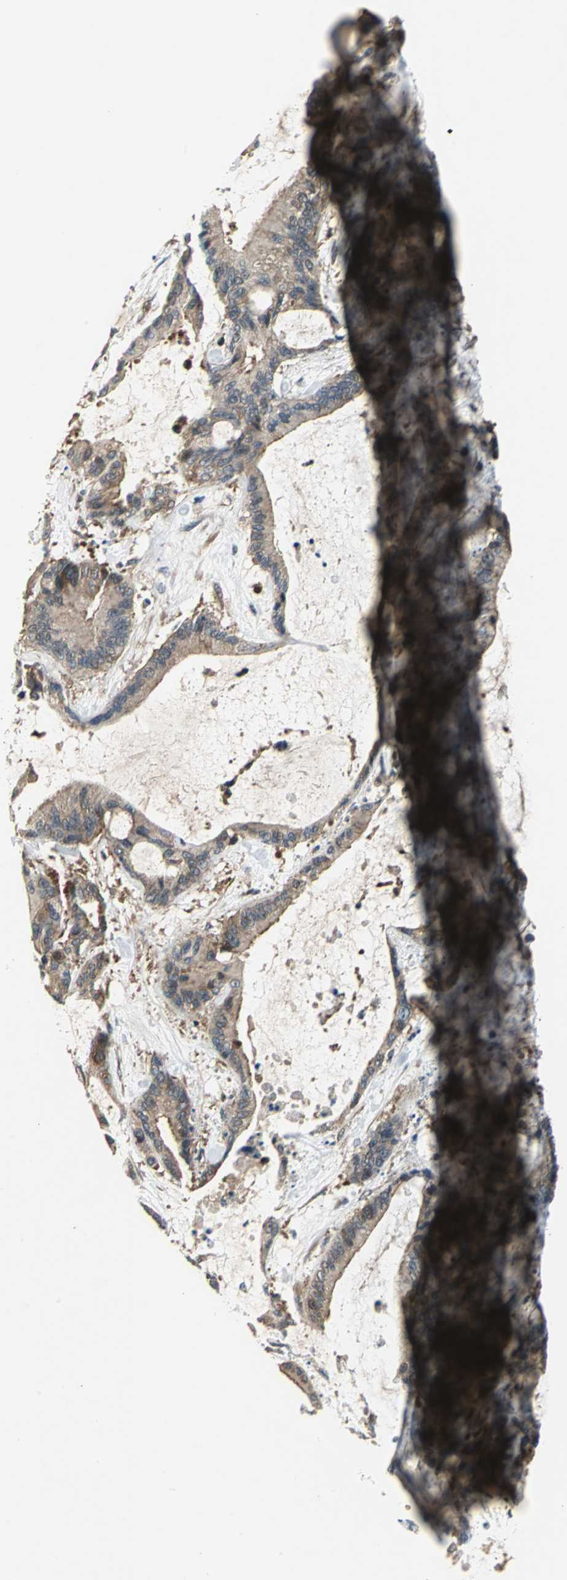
{"staining": {"intensity": "moderate", "quantity": ">75%", "location": "cytoplasmic/membranous"}, "tissue": "liver cancer", "cell_type": "Tumor cells", "image_type": "cancer", "snomed": [{"axis": "morphology", "description": "Cholangiocarcinoma"}, {"axis": "topography", "description": "Liver"}], "caption": "Brown immunohistochemical staining in human liver cancer shows moderate cytoplasmic/membranous staining in approximately >75% of tumor cells.", "gene": "EIF2B2", "patient": {"sex": "female", "age": 73}}